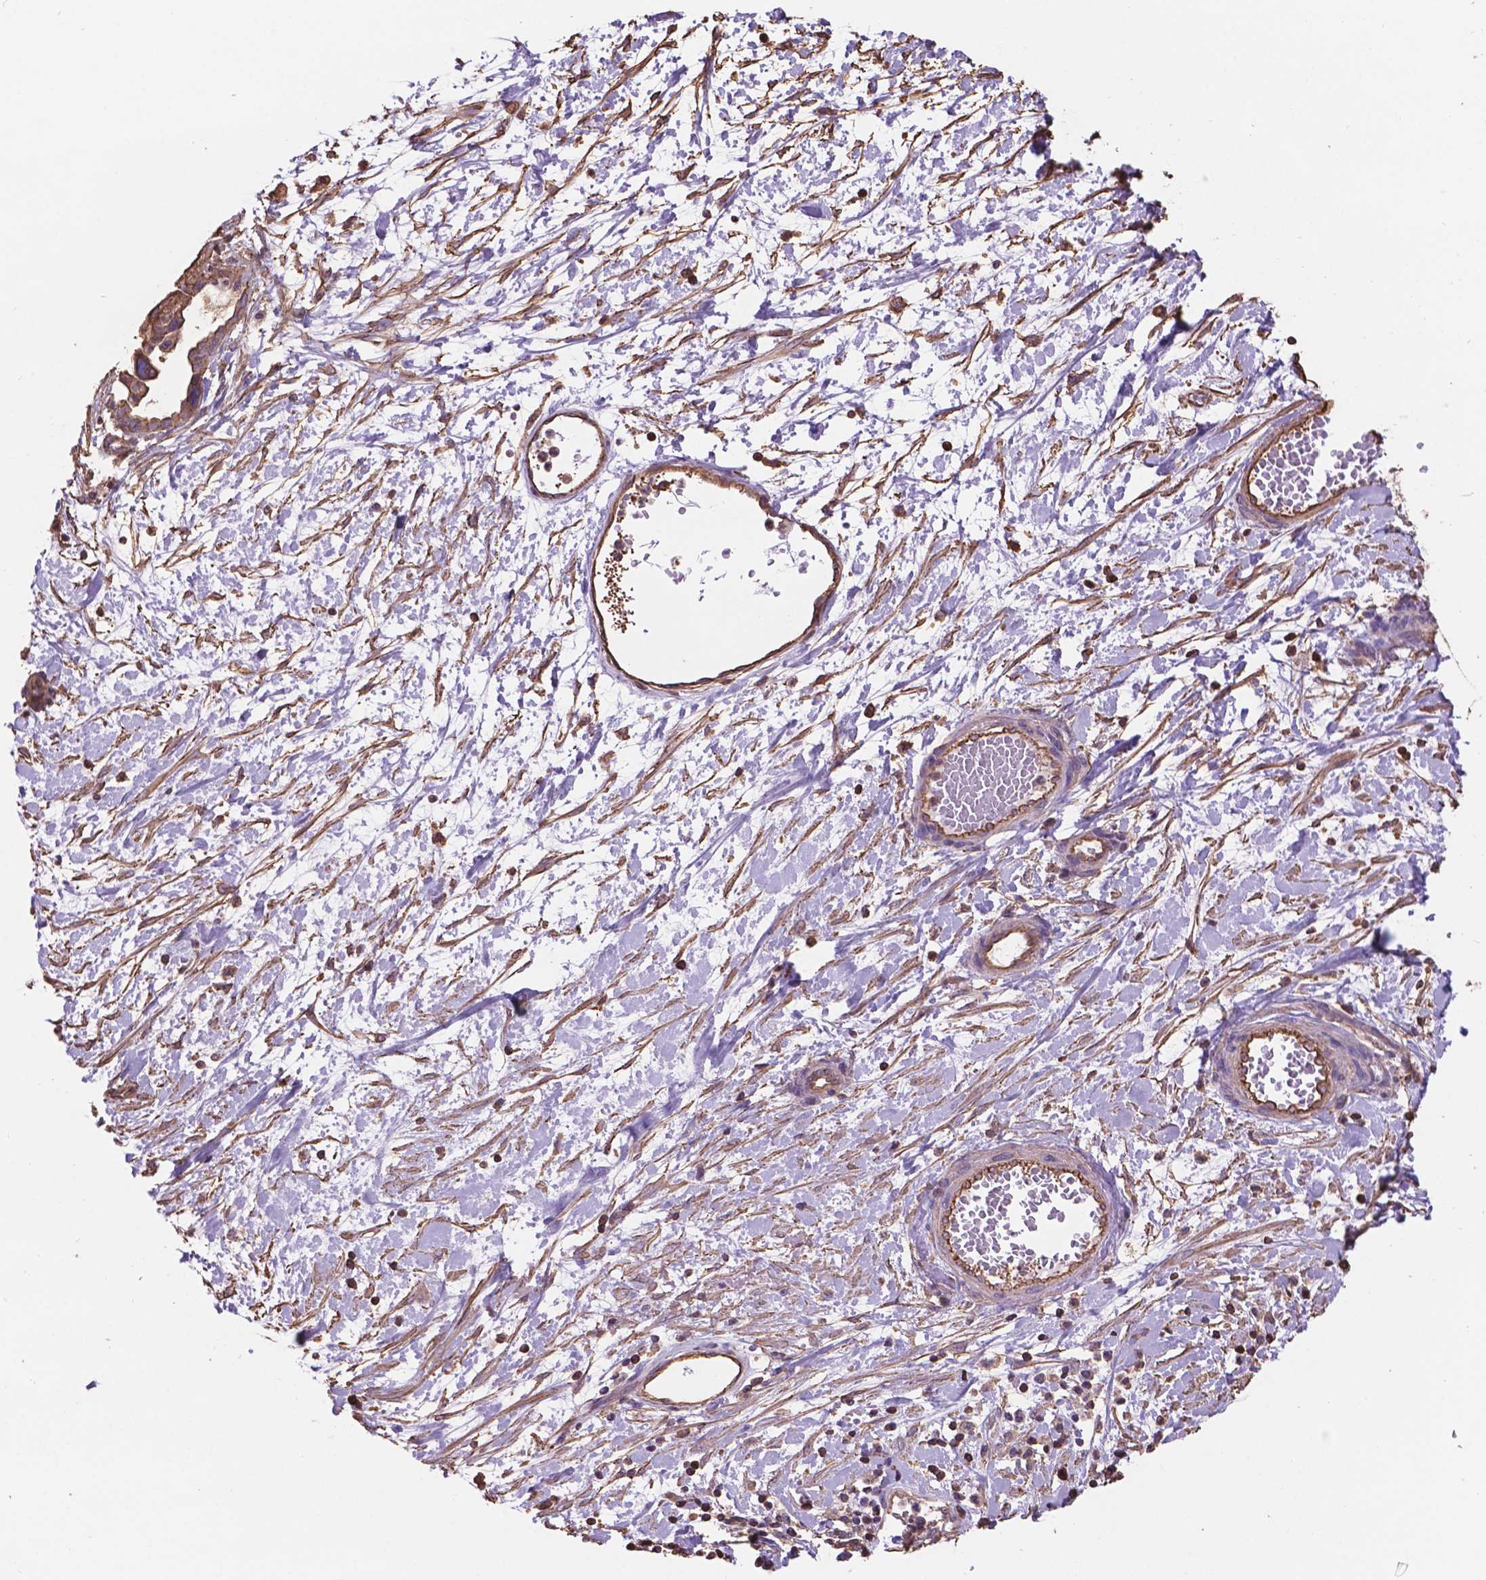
{"staining": {"intensity": "moderate", "quantity": ">75%", "location": "cytoplasmic/membranous"}, "tissue": "ovarian cancer", "cell_type": "Tumor cells", "image_type": "cancer", "snomed": [{"axis": "morphology", "description": "Cystadenocarcinoma, serous, NOS"}, {"axis": "topography", "description": "Ovary"}], "caption": "Immunohistochemical staining of human ovarian cancer (serous cystadenocarcinoma) demonstrates medium levels of moderate cytoplasmic/membranous protein staining in approximately >75% of tumor cells. (DAB (3,3'-diaminobenzidine) = brown stain, brightfield microscopy at high magnification).", "gene": "NIPA2", "patient": {"sex": "female", "age": 54}}